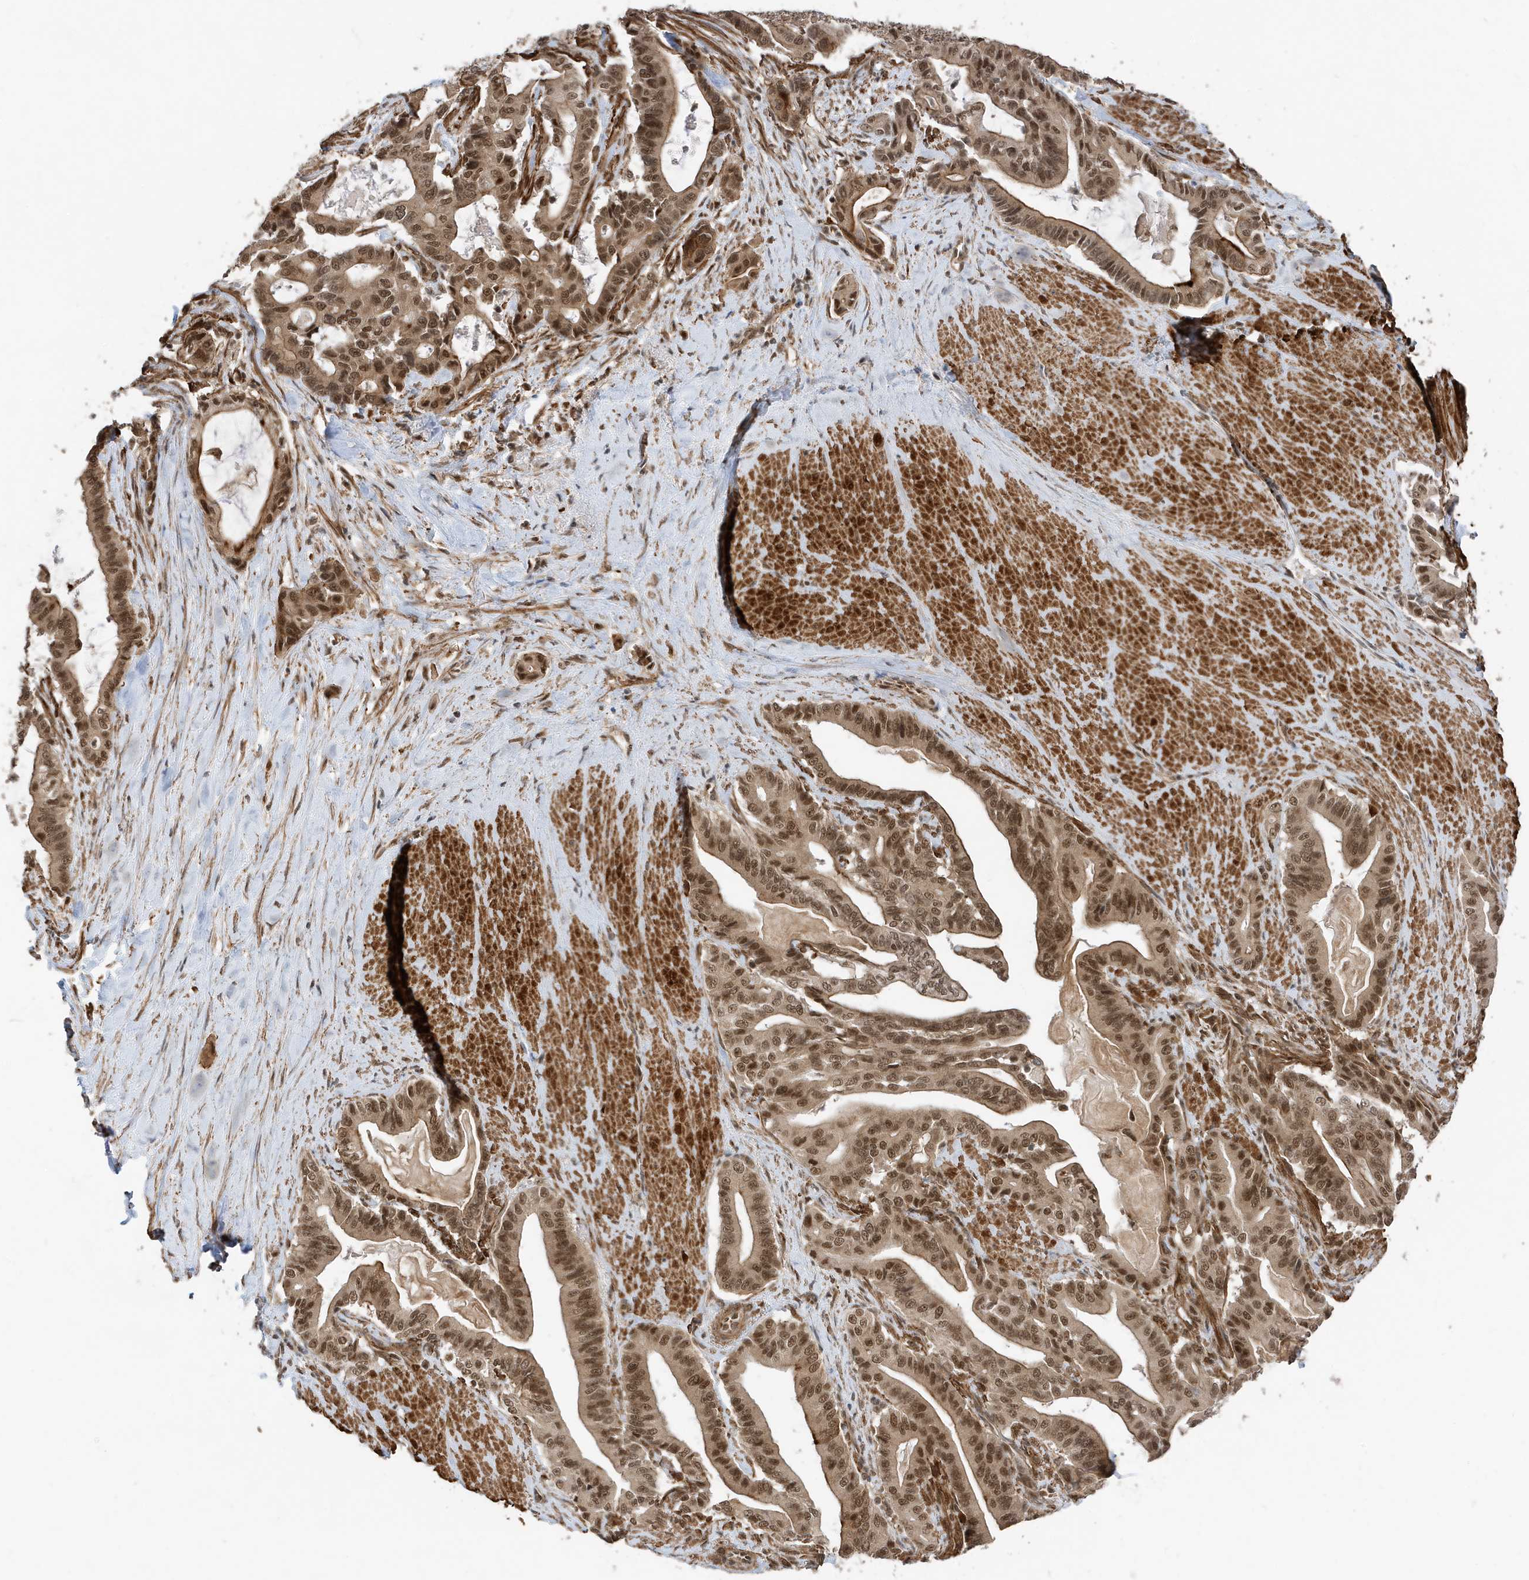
{"staining": {"intensity": "moderate", "quantity": ">75%", "location": "cytoplasmic/membranous,nuclear"}, "tissue": "pancreatic cancer", "cell_type": "Tumor cells", "image_type": "cancer", "snomed": [{"axis": "morphology", "description": "Adenocarcinoma, NOS"}, {"axis": "topography", "description": "Pancreas"}], "caption": "Immunohistochemical staining of human pancreatic adenocarcinoma demonstrates moderate cytoplasmic/membranous and nuclear protein positivity in about >75% of tumor cells. (IHC, brightfield microscopy, high magnification).", "gene": "MAST3", "patient": {"sex": "male", "age": 63}}